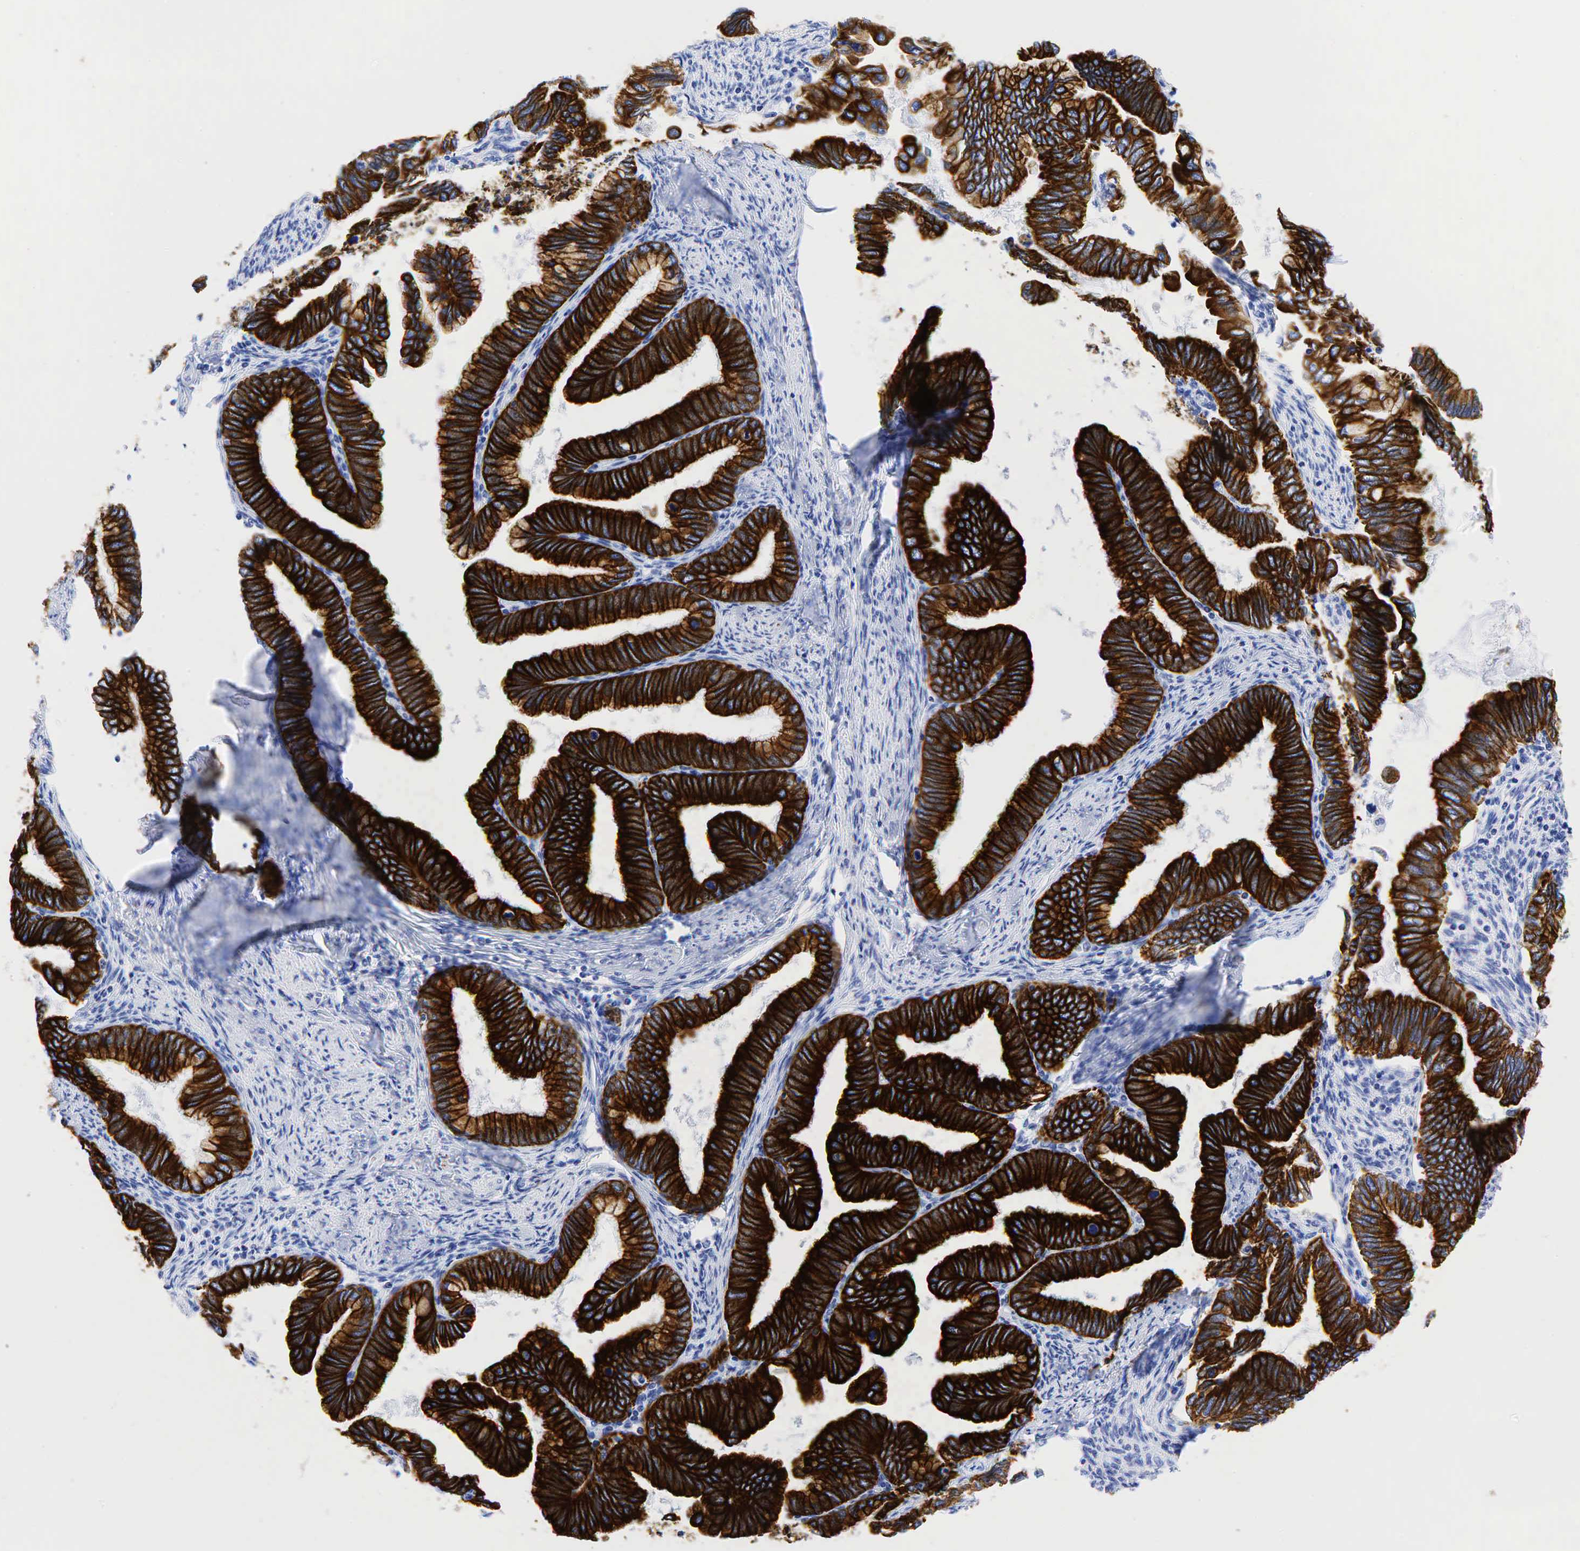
{"staining": {"intensity": "strong", "quantity": ">75%", "location": "cytoplasmic/membranous"}, "tissue": "cervical cancer", "cell_type": "Tumor cells", "image_type": "cancer", "snomed": [{"axis": "morphology", "description": "Adenocarcinoma, NOS"}, {"axis": "topography", "description": "Cervix"}], "caption": "Immunohistochemical staining of cervical cancer displays strong cytoplasmic/membranous protein staining in approximately >75% of tumor cells.", "gene": "KRT18", "patient": {"sex": "female", "age": 49}}